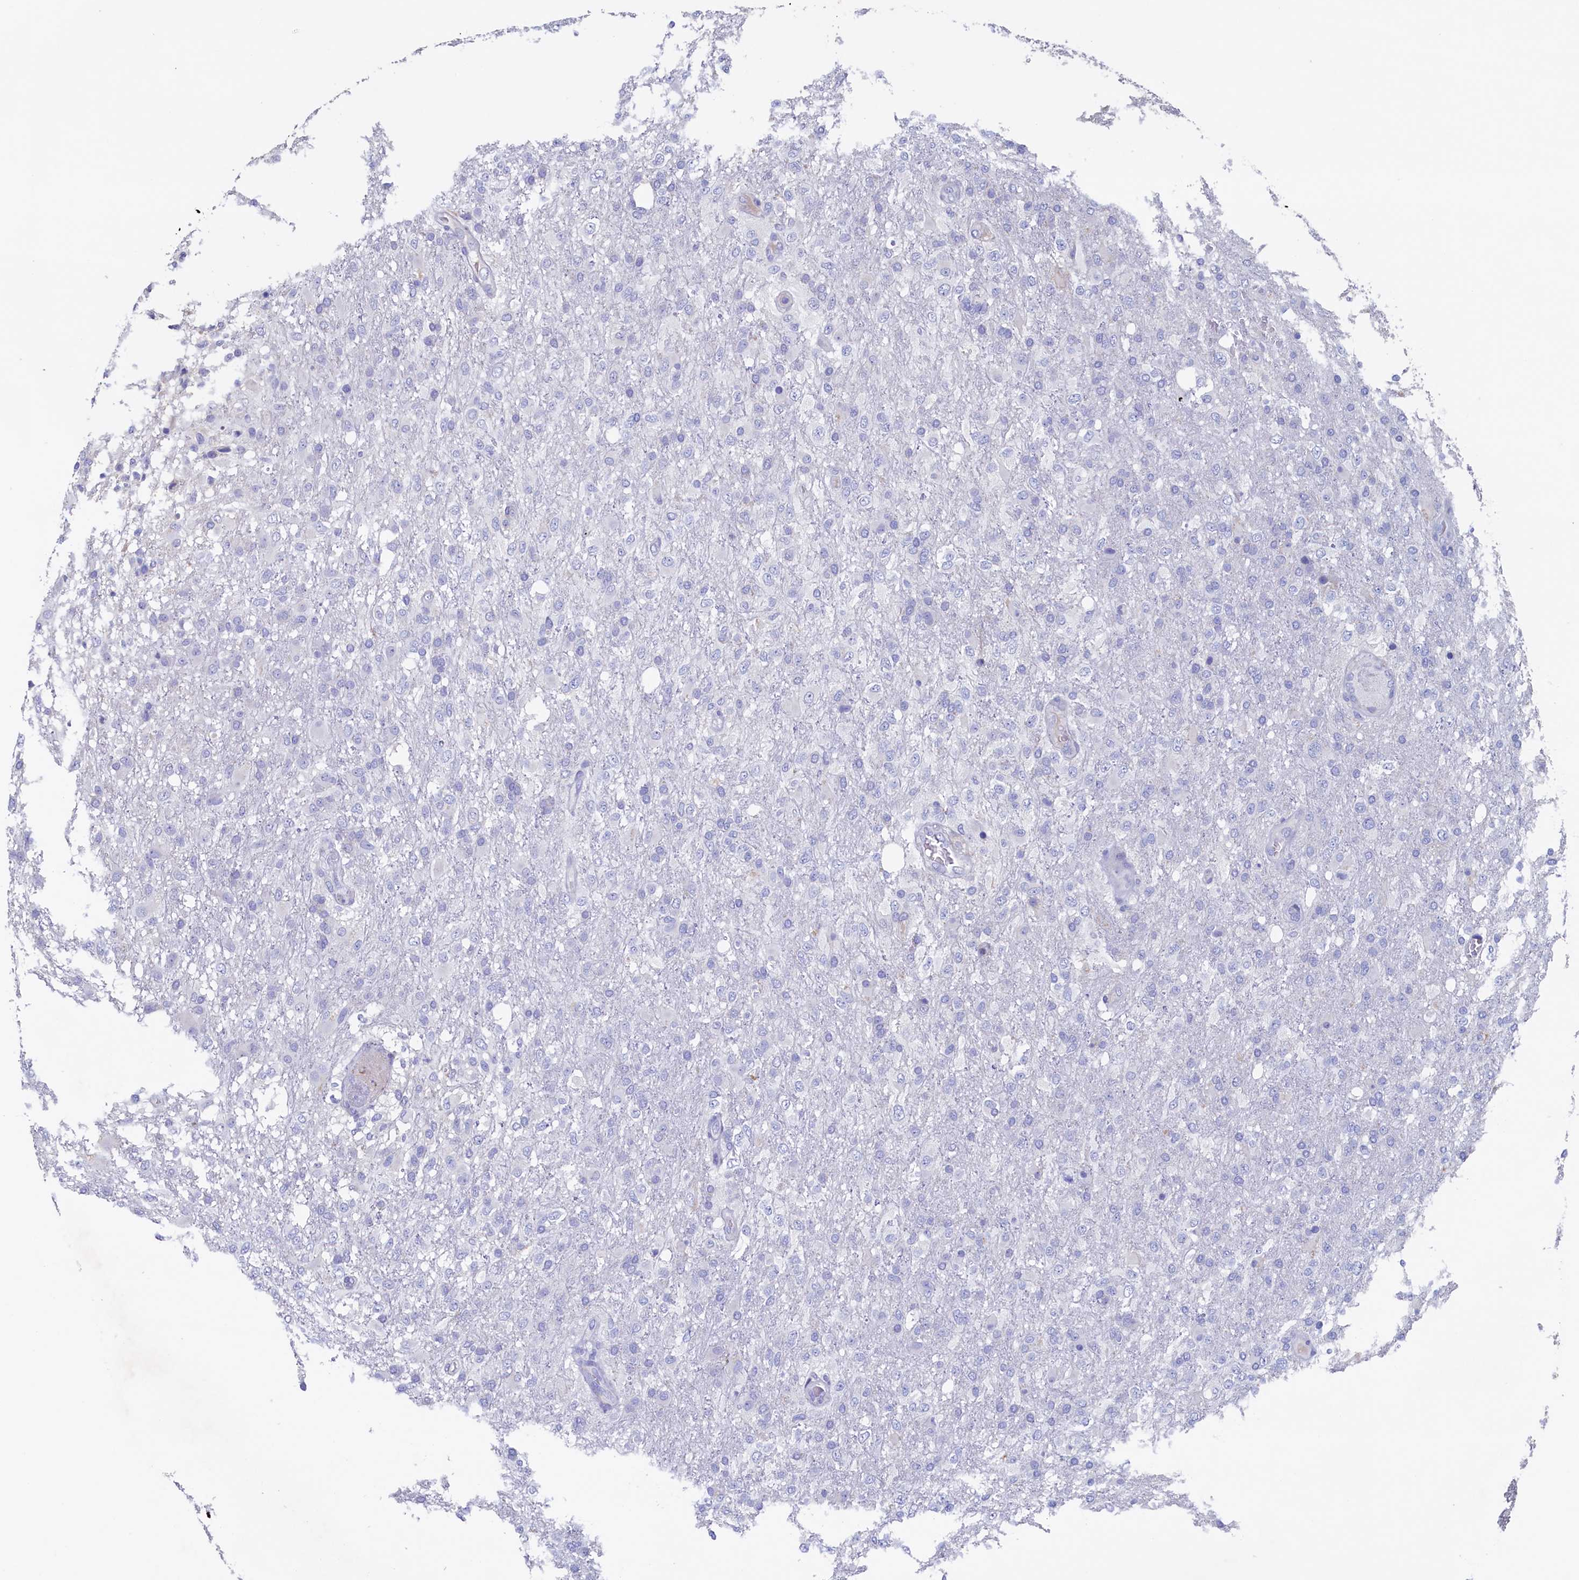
{"staining": {"intensity": "negative", "quantity": "none", "location": "none"}, "tissue": "glioma", "cell_type": "Tumor cells", "image_type": "cancer", "snomed": [{"axis": "morphology", "description": "Glioma, malignant, High grade"}, {"axis": "topography", "description": "Brain"}], "caption": "This is an immunohistochemistry histopathology image of glioma. There is no positivity in tumor cells.", "gene": "CBLIF", "patient": {"sex": "female", "age": 74}}